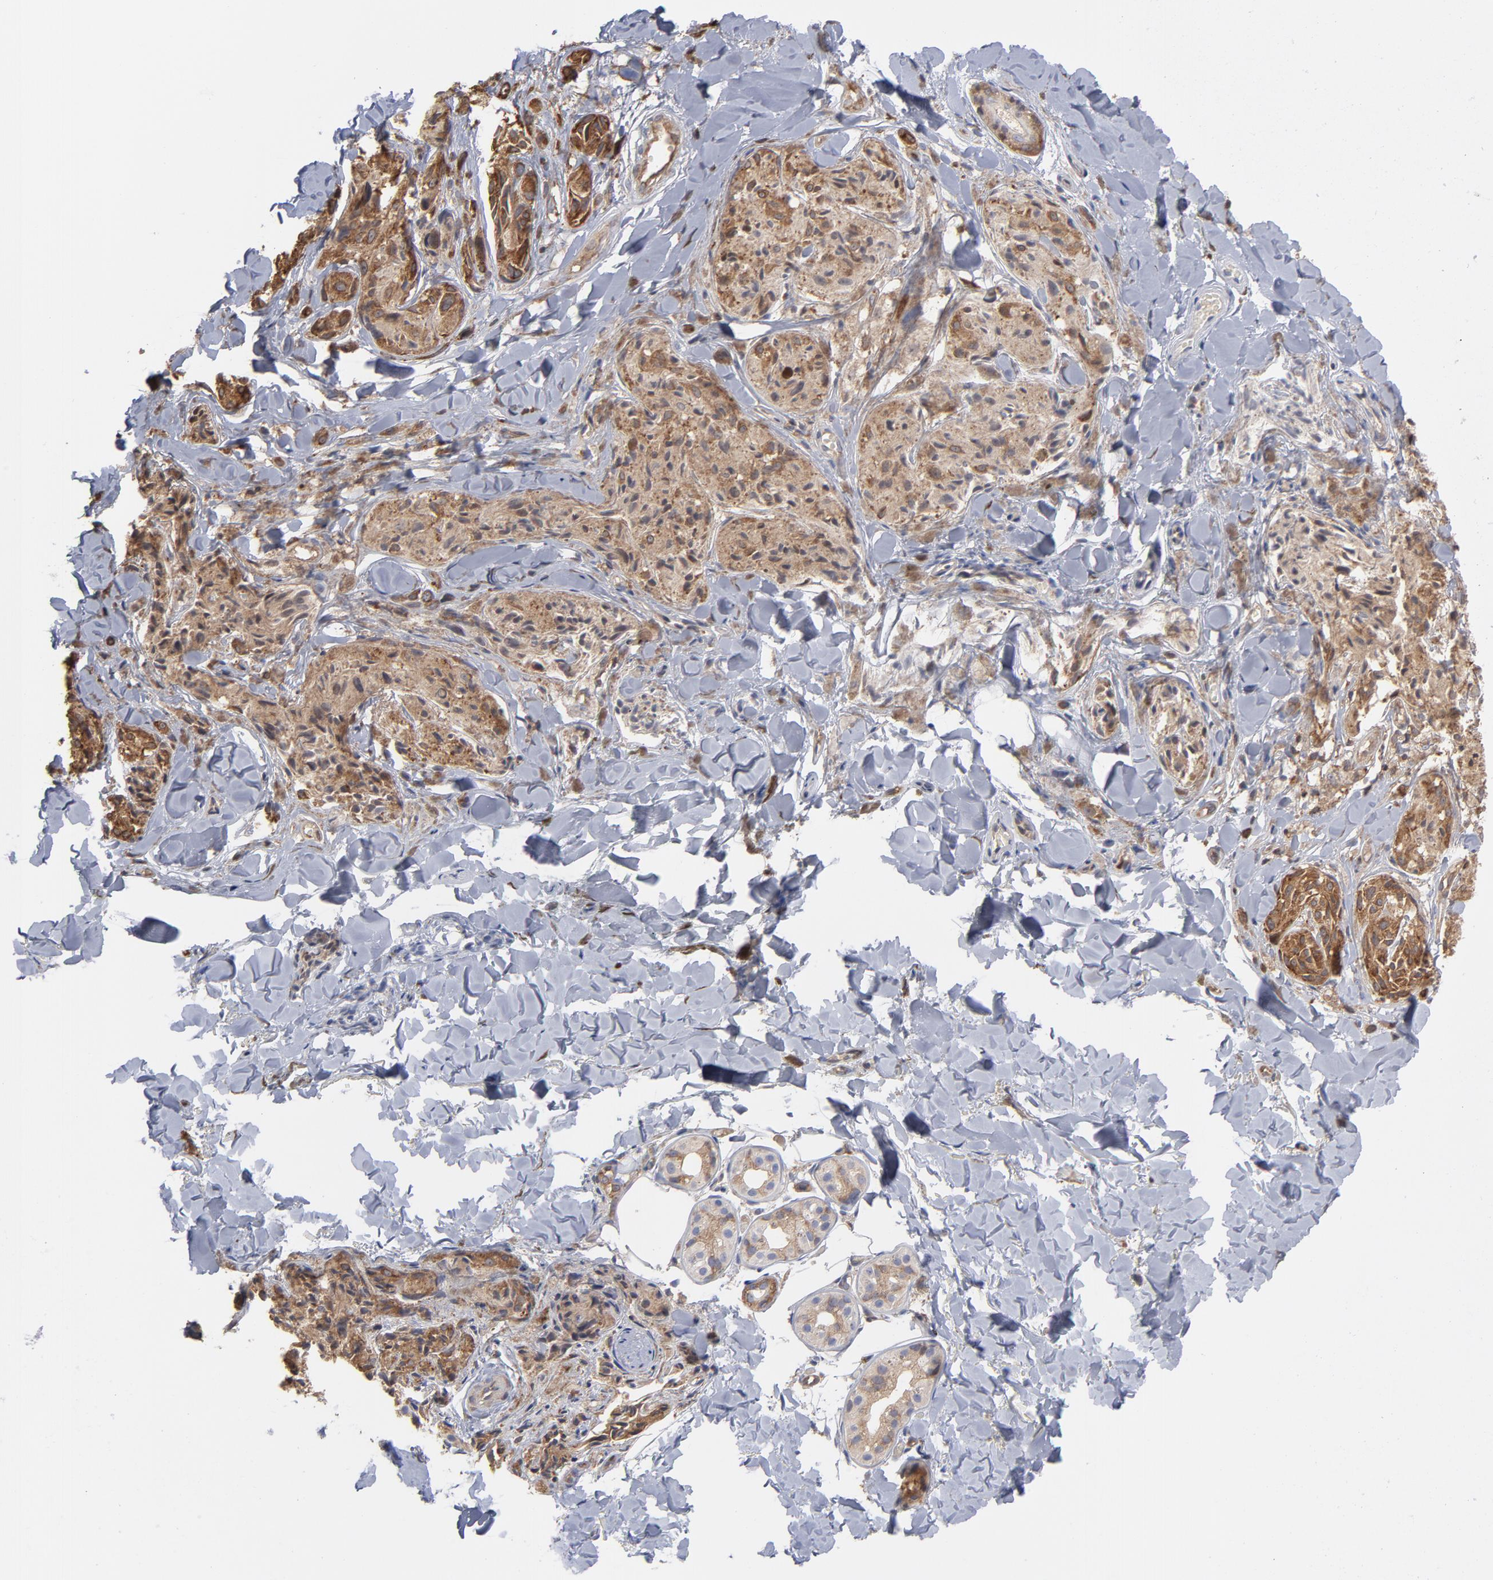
{"staining": {"intensity": "moderate", "quantity": ">75%", "location": "cytoplasmic/membranous"}, "tissue": "melanoma", "cell_type": "Tumor cells", "image_type": "cancer", "snomed": [{"axis": "morphology", "description": "Malignant melanoma, Metastatic site"}, {"axis": "topography", "description": "Skin"}], "caption": "DAB (3,3'-diaminobenzidine) immunohistochemical staining of melanoma reveals moderate cytoplasmic/membranous protein expression in approximately >75% of tumor cells.", "gene": "MAPRE1", "patient": {"sex": "female", "age": 66}}